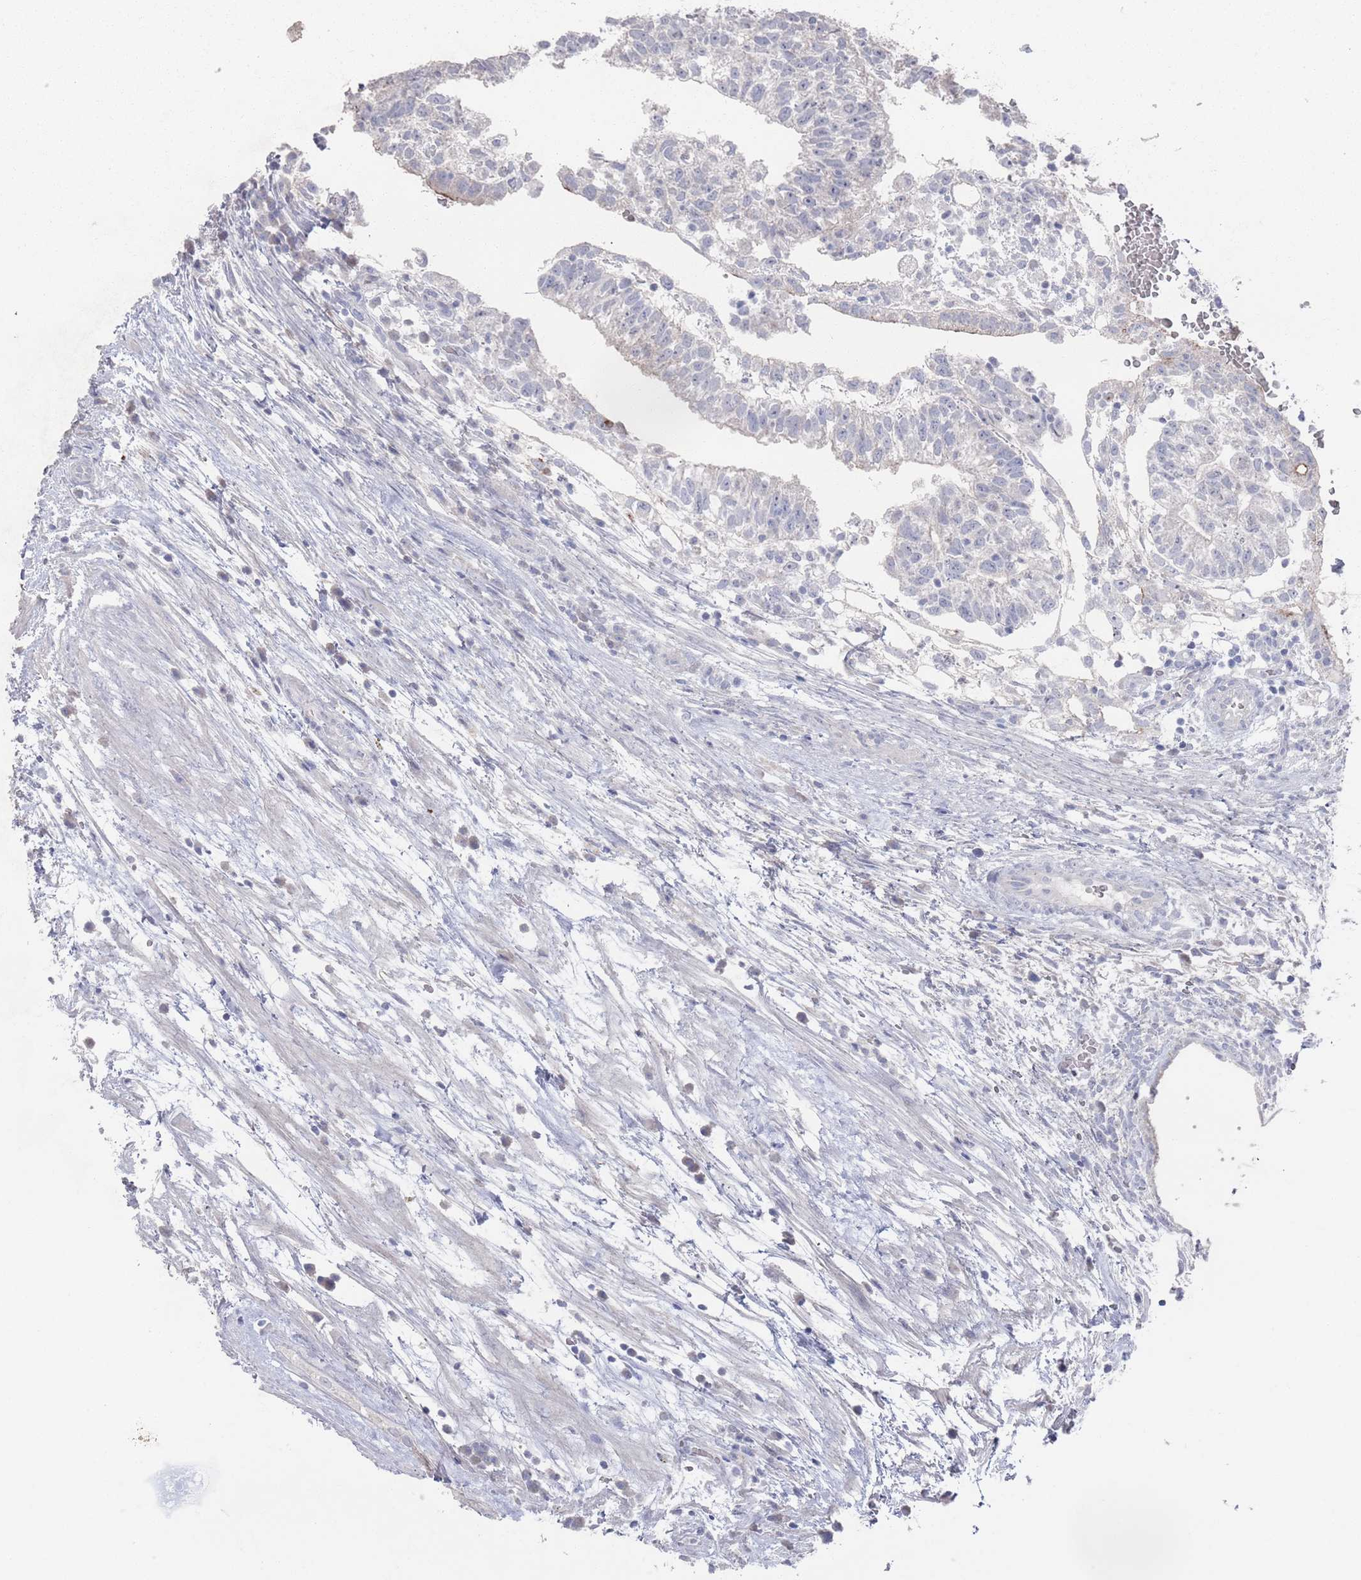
{"staining": {"intensity": "moderate", "quantity": "<25%", "location": "cytoplasmic/membranous"}, "tissue": "testis cancer", "cell_type": "Tumor cells", "image_type": "cancer", "snomed": [{"axis": "morphology", "description": "Normal tissue, NOS"}, {"axis": "morphology", "description": "Carcinoma, Embryonal, NOS"}, {"axis": "topography", "description": "Testis"}], "caption": "This is an image of immunohistochemistry staining of embryonal carcinoma (testis), which shows moderate expression in the cytoplasmic/membranous of tumor cells.", "gene": "PROM2", "patient": {"sex": "male", "age": 32}}